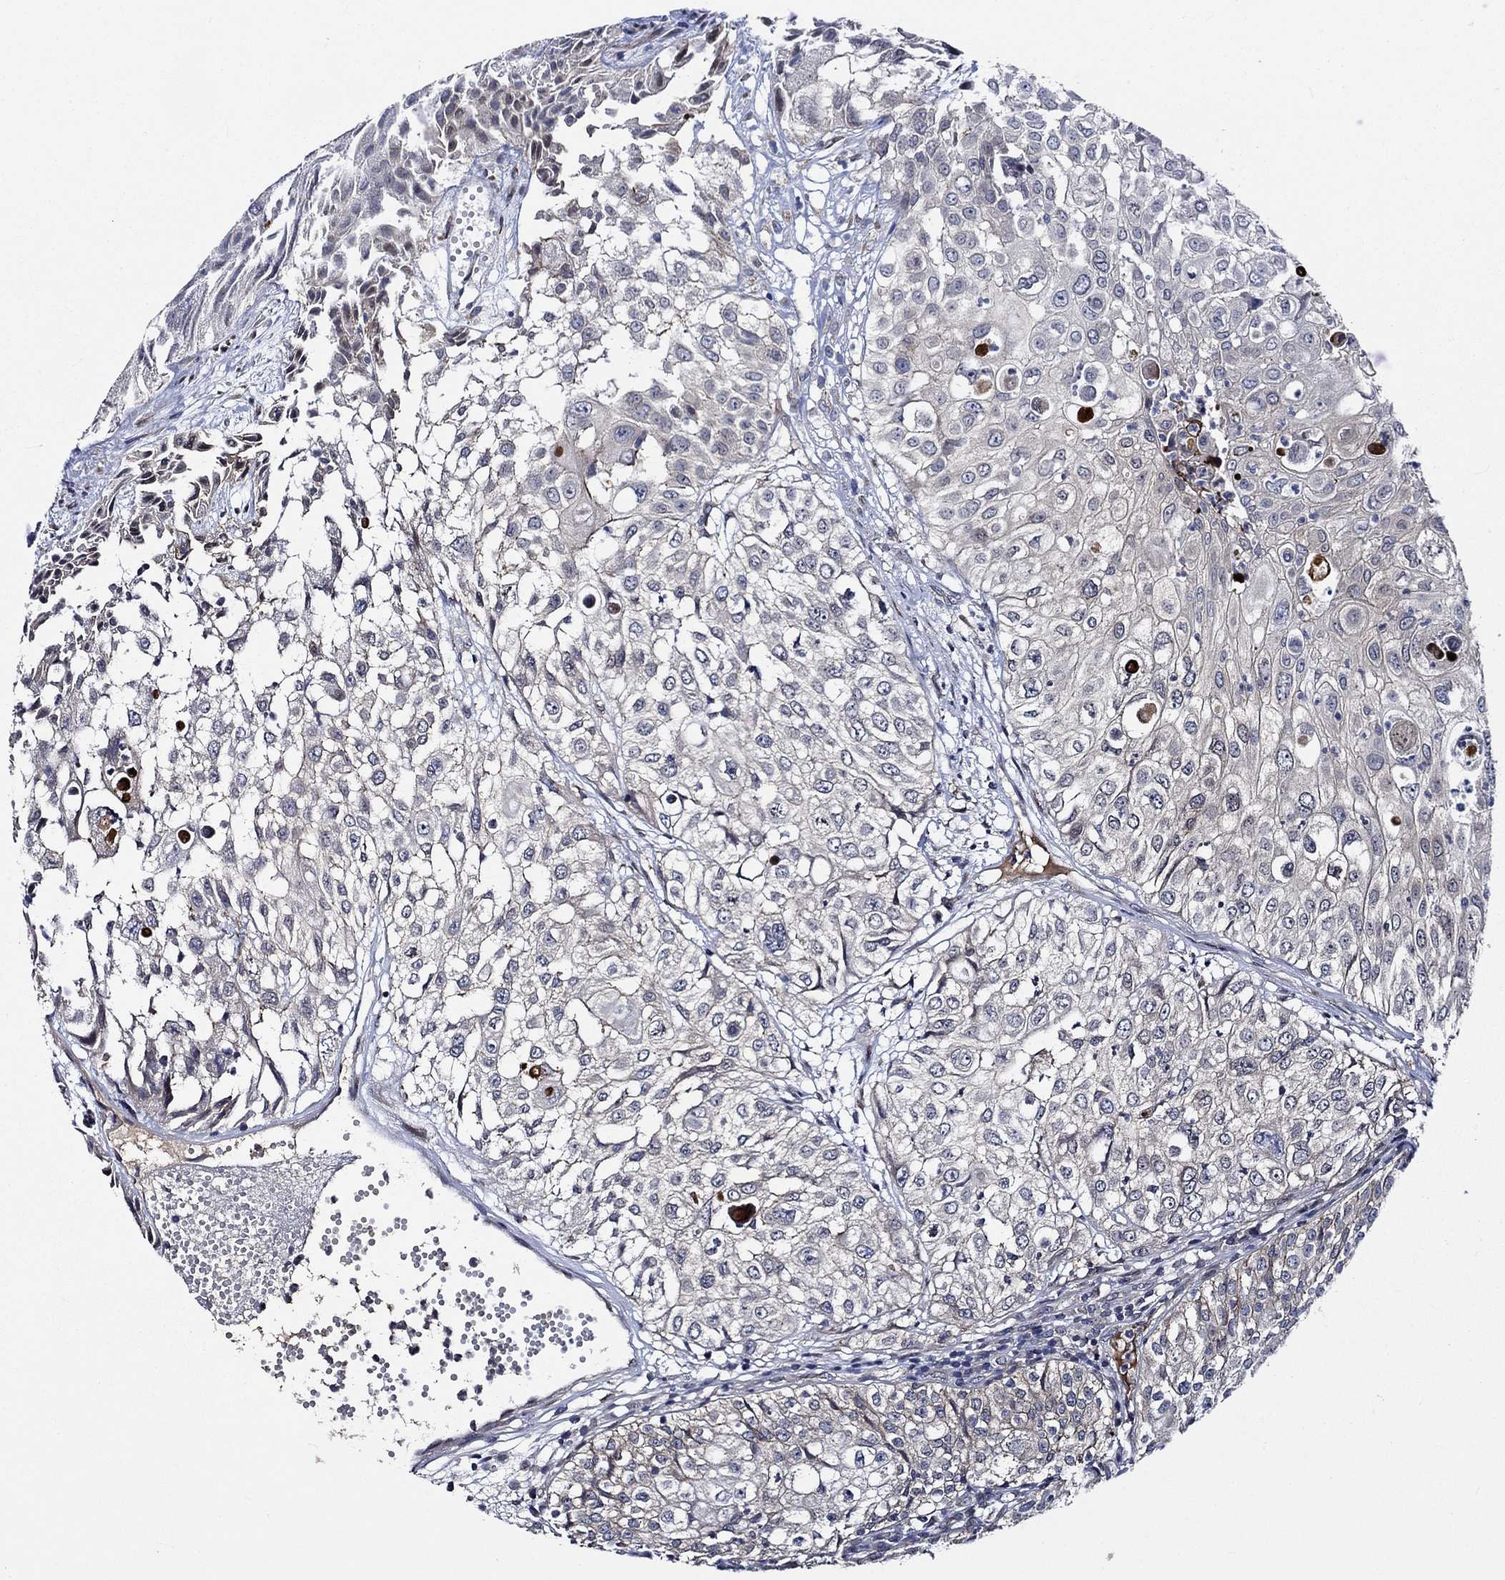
{"staining": {"intensity": "negative", "quantity": "none", "location": "none"}, "tissue": "urothelial cancer", "cell_type": "Tumor cells", "image_type": "cancer", "snomed": [{"axis": "morphology", "description": "Urothelial carcinoma, High grade"}, {"axis": "topography", "description": "Urinary bladder"}], "caption": "IHC of high-grade urothelial carcinoma demonstrates no staining in tumor cells.", "gene": "CETN3", "patient": {"sex": "female", "age": 79}}